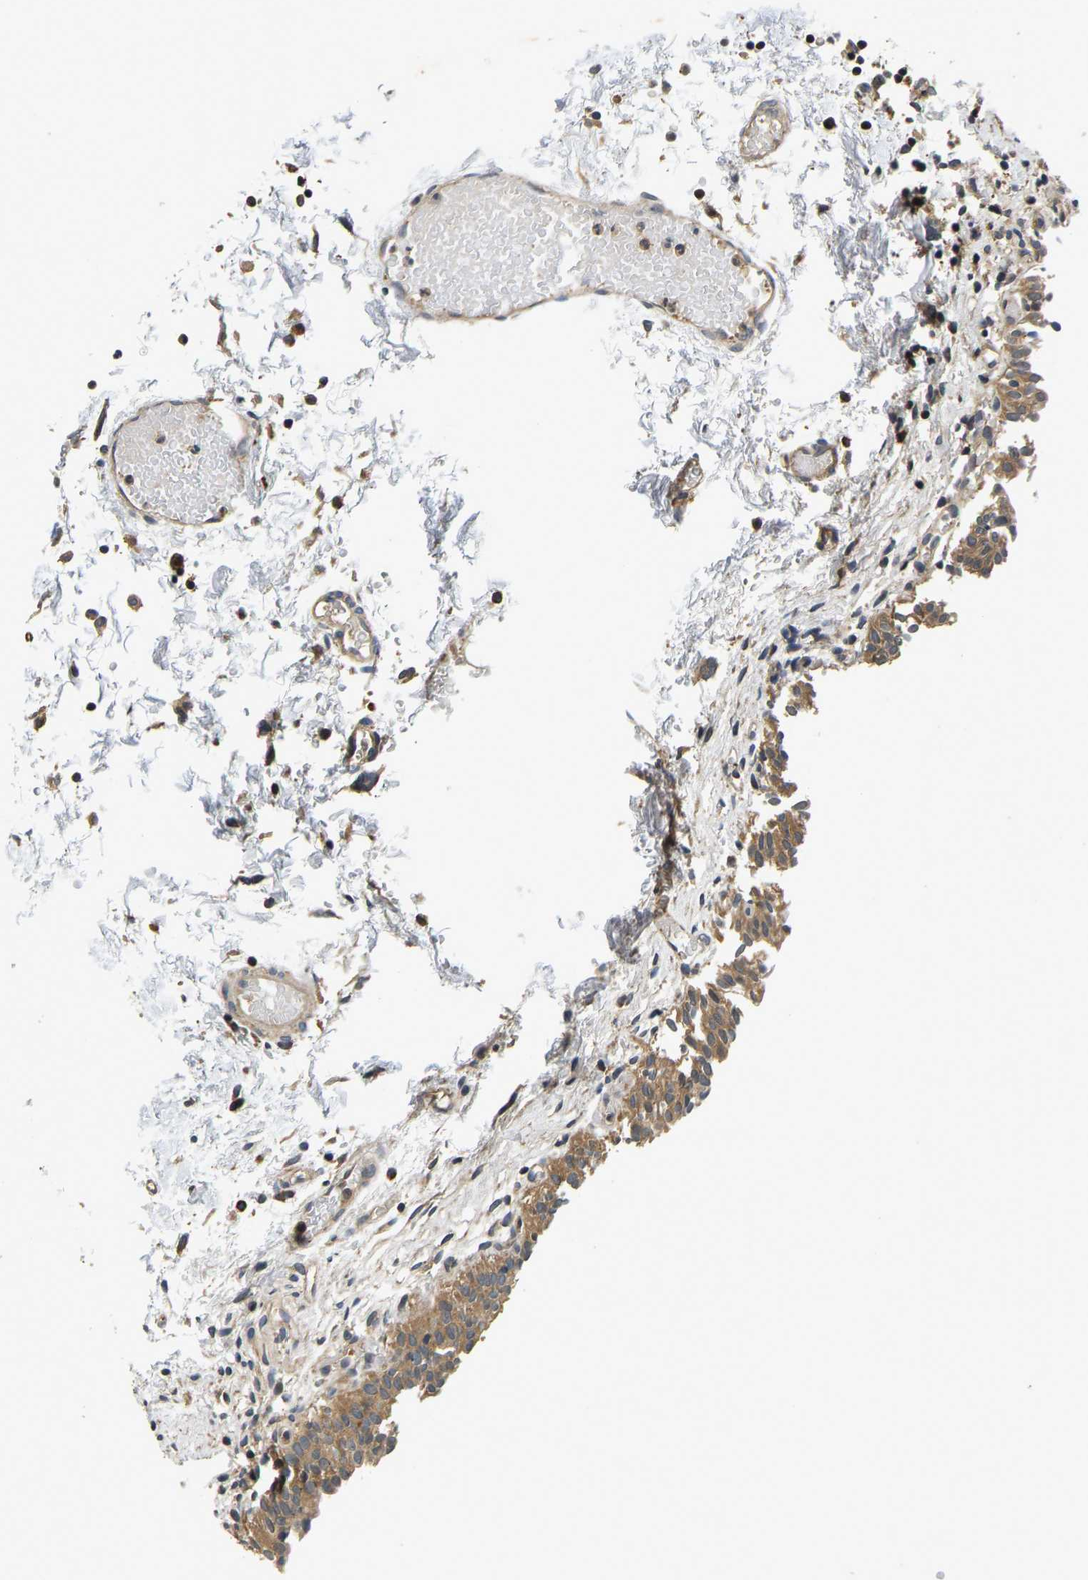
{"staining": {"intensity": "moderate", "quantity": ">75%", "location": "cytoplasmic/membranous"}, "tissue": "urinary bladder", "cell_type": "Urothelial cells", "image_type": "normal", "snomed": [{"axis": "morphology", "description": "Normal tissue, NOS"}, {"axis": "topography", "description": "Urinary bladder"}], "caption": "This is an image of immunohistochemistry staining of normal urinary bladder, which shows moderate positivity in the cytoplasmic/membranous of urothelial cells.", "gene": "RESF1", "patient": {"sex": "male", "age": 55}}